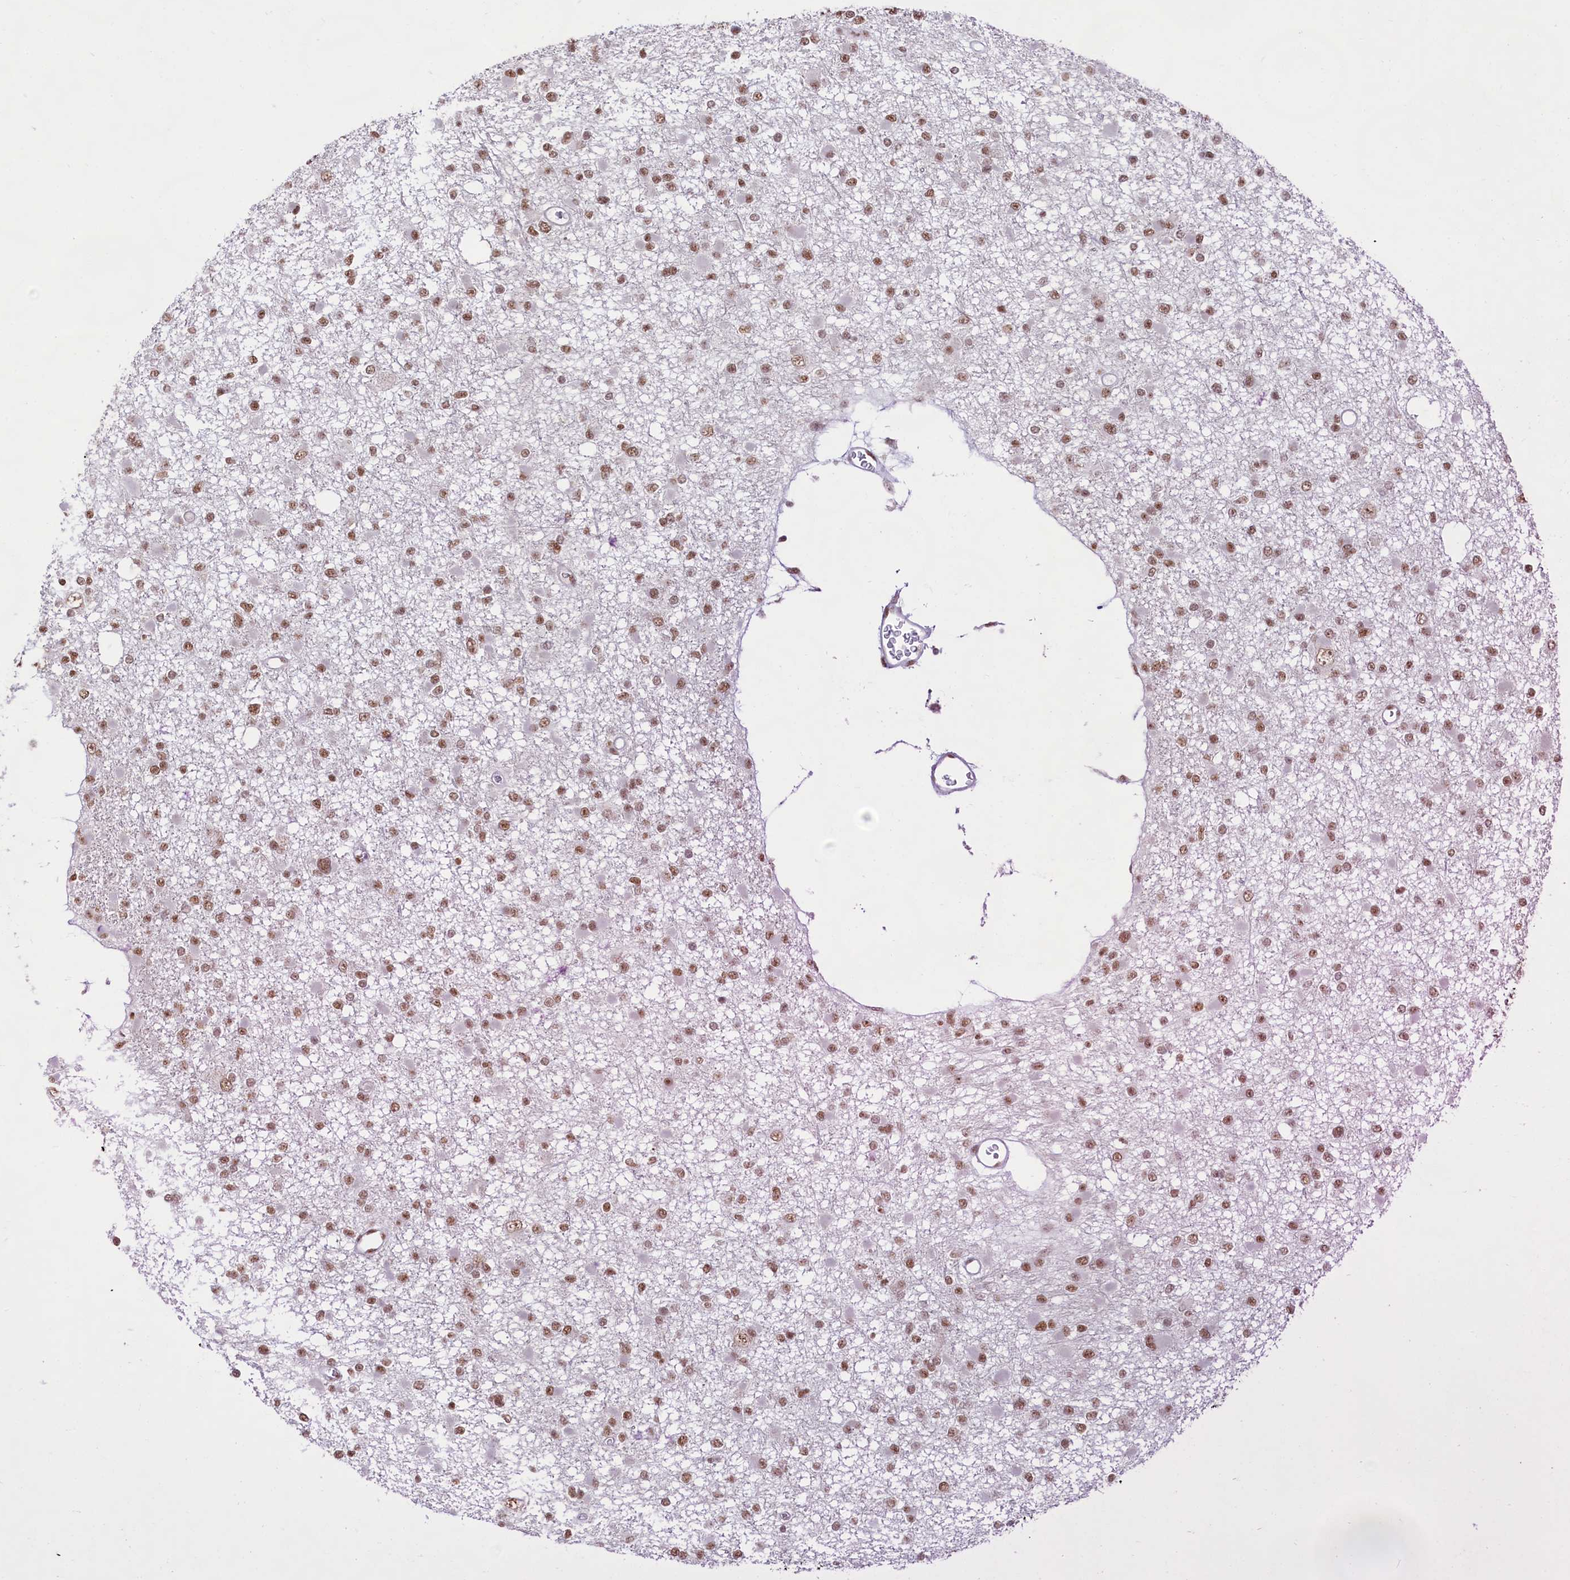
{"staining": {"intensity": "moderate", "quantity": ">75%", "location": "nuclear"}, "tissue": "glioma", "cell_type": "Tumor cells", "image_type": "cancer", "snomed": [{"axis": "morphology", "description": "Glioma, malignant, Low grade"}, {"axis": "topography", "description": "Brain"}], "caption": "Immunohistochemistry image of human malignant low-grade glioma stained for a protein (brown), which exhibits medium levels of moderate nuclear positivity in about >75% of tumor cells.", "gene": "HIRA", "patient": {"sex": "female", "age": 22}}